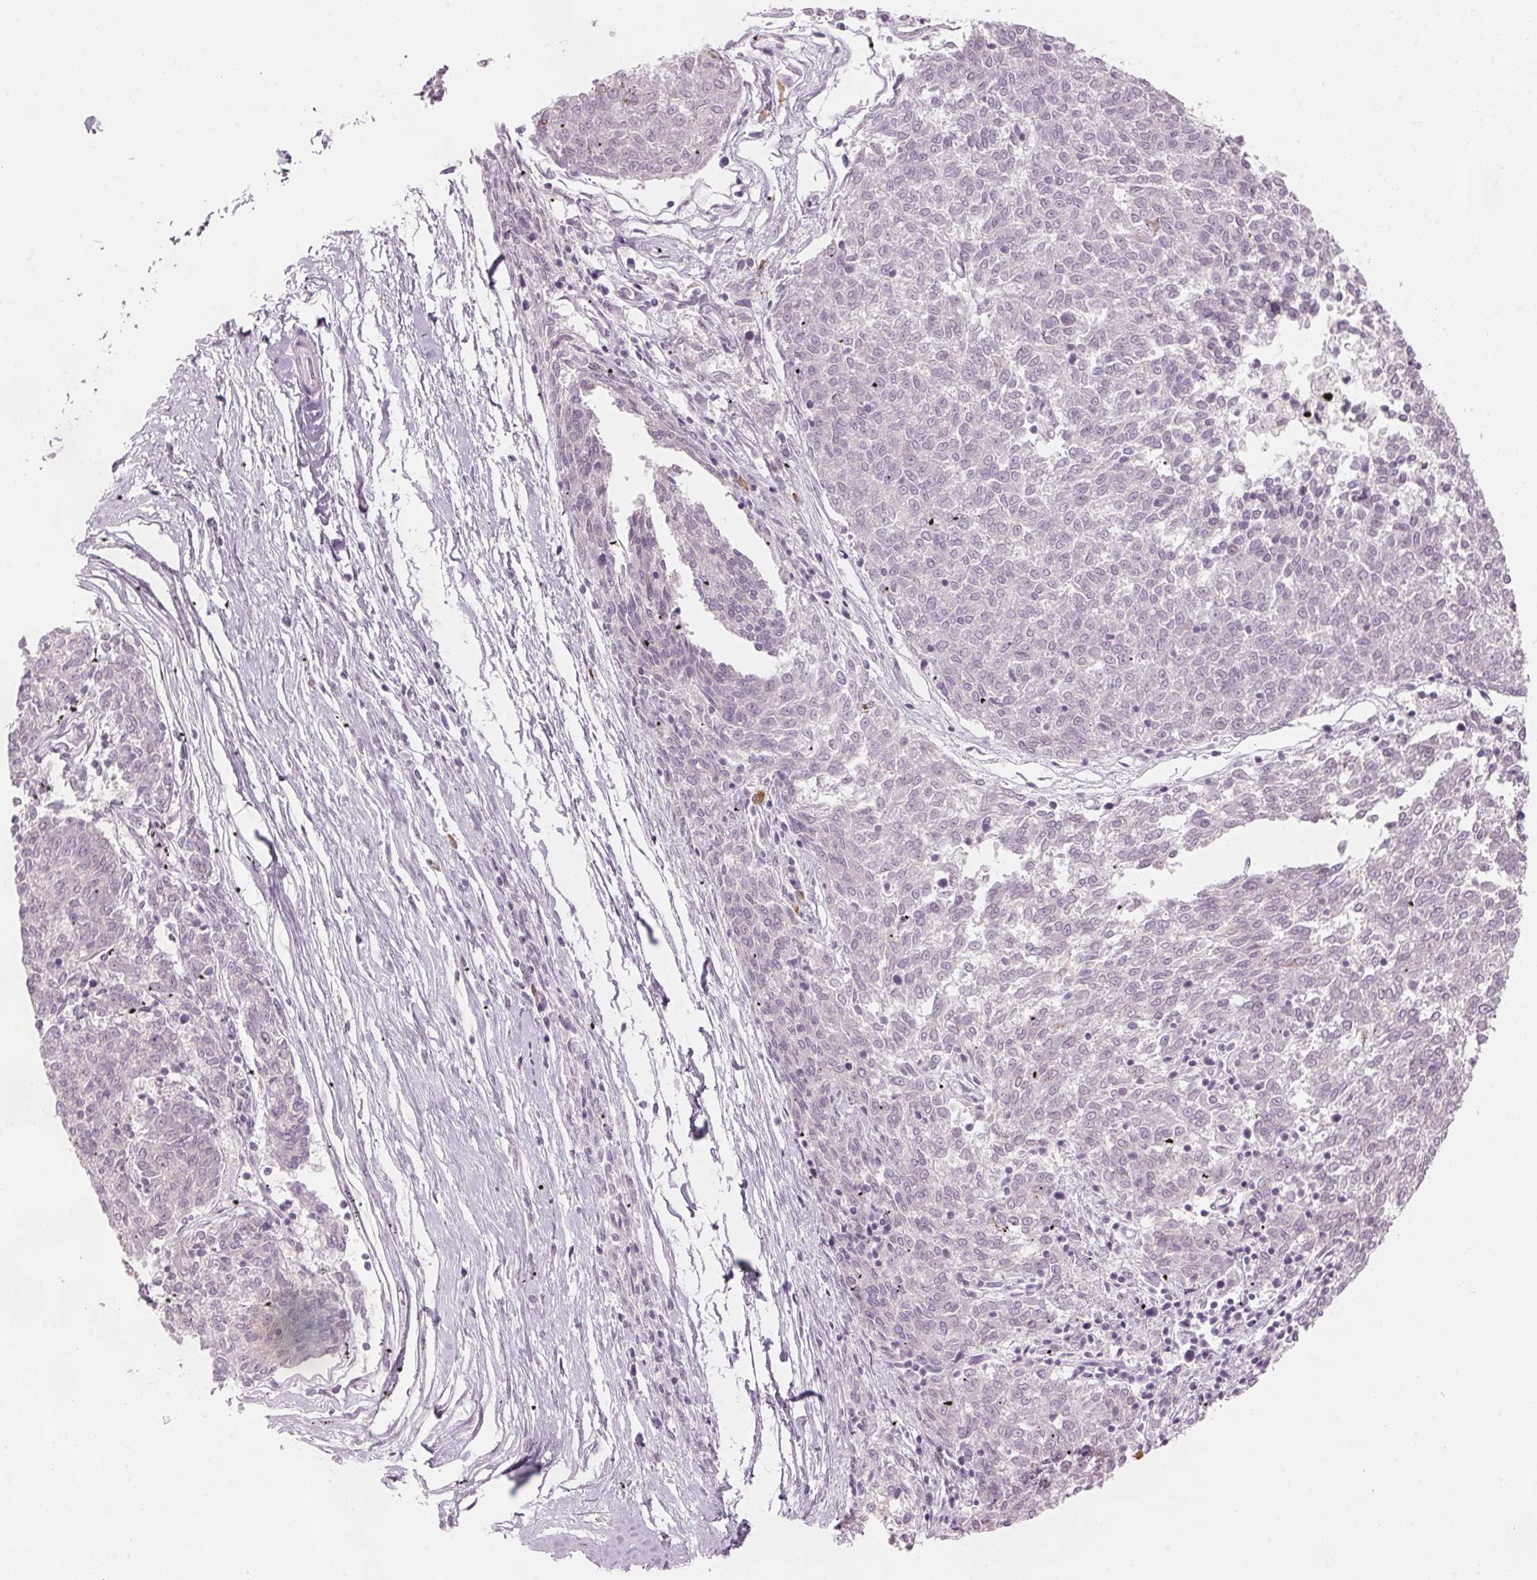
{"staining": {"intensity": "negative", "quantity": "none", "location": "none"}, "tissue": "melanoma", "cell_type": "Tumor cells", "image_type": "cancer", "snomed": [{"axis": "morphology", "description": "Malignant melanoma, NOS"}, {"axis": "topography", "description": "Skin"}], "caption": "This is an immunohistochemistry (IHC) image of human melanoma. There is no expression in tumor cells.", "gene": "SCTR", "patient": {"sex": "female", "age": 72}}